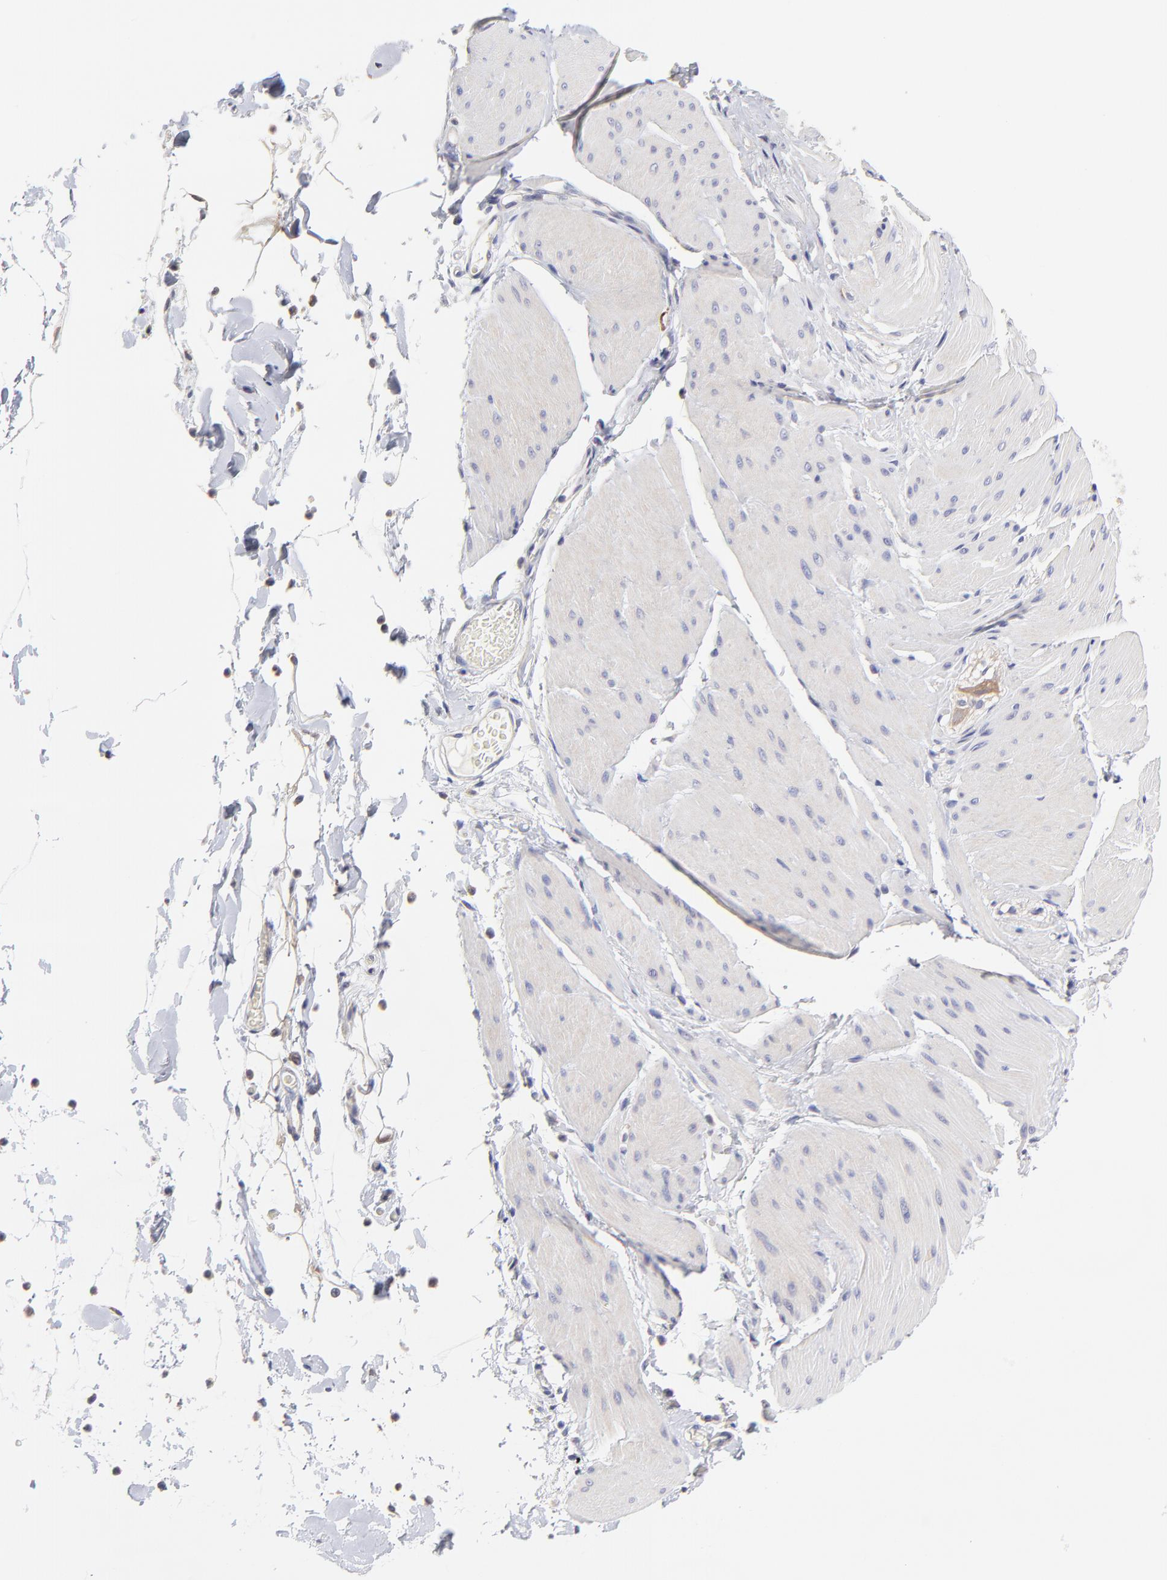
{"staining": {"intensity": "negative", "quantity": "none", "location": "none"}, "tissue": "smooth muscle", "cell_type": "Smooth muscle cells", "image_type": "normal", "snomed": [{"axis": "morphology", "description": "Normal tissue, NOS"}, {"axis": "topography", "description": "Smooth muscle"}, {"axis": "topography", "description": "Colon"}], "caption": "A high-resolution photomicrograph shows IHC staining of normal smooth muscle, which shows no significant expression in smooth muscle cells.", "gene": "GCSAM", "patient": {"sex": "male", "age": 67}}